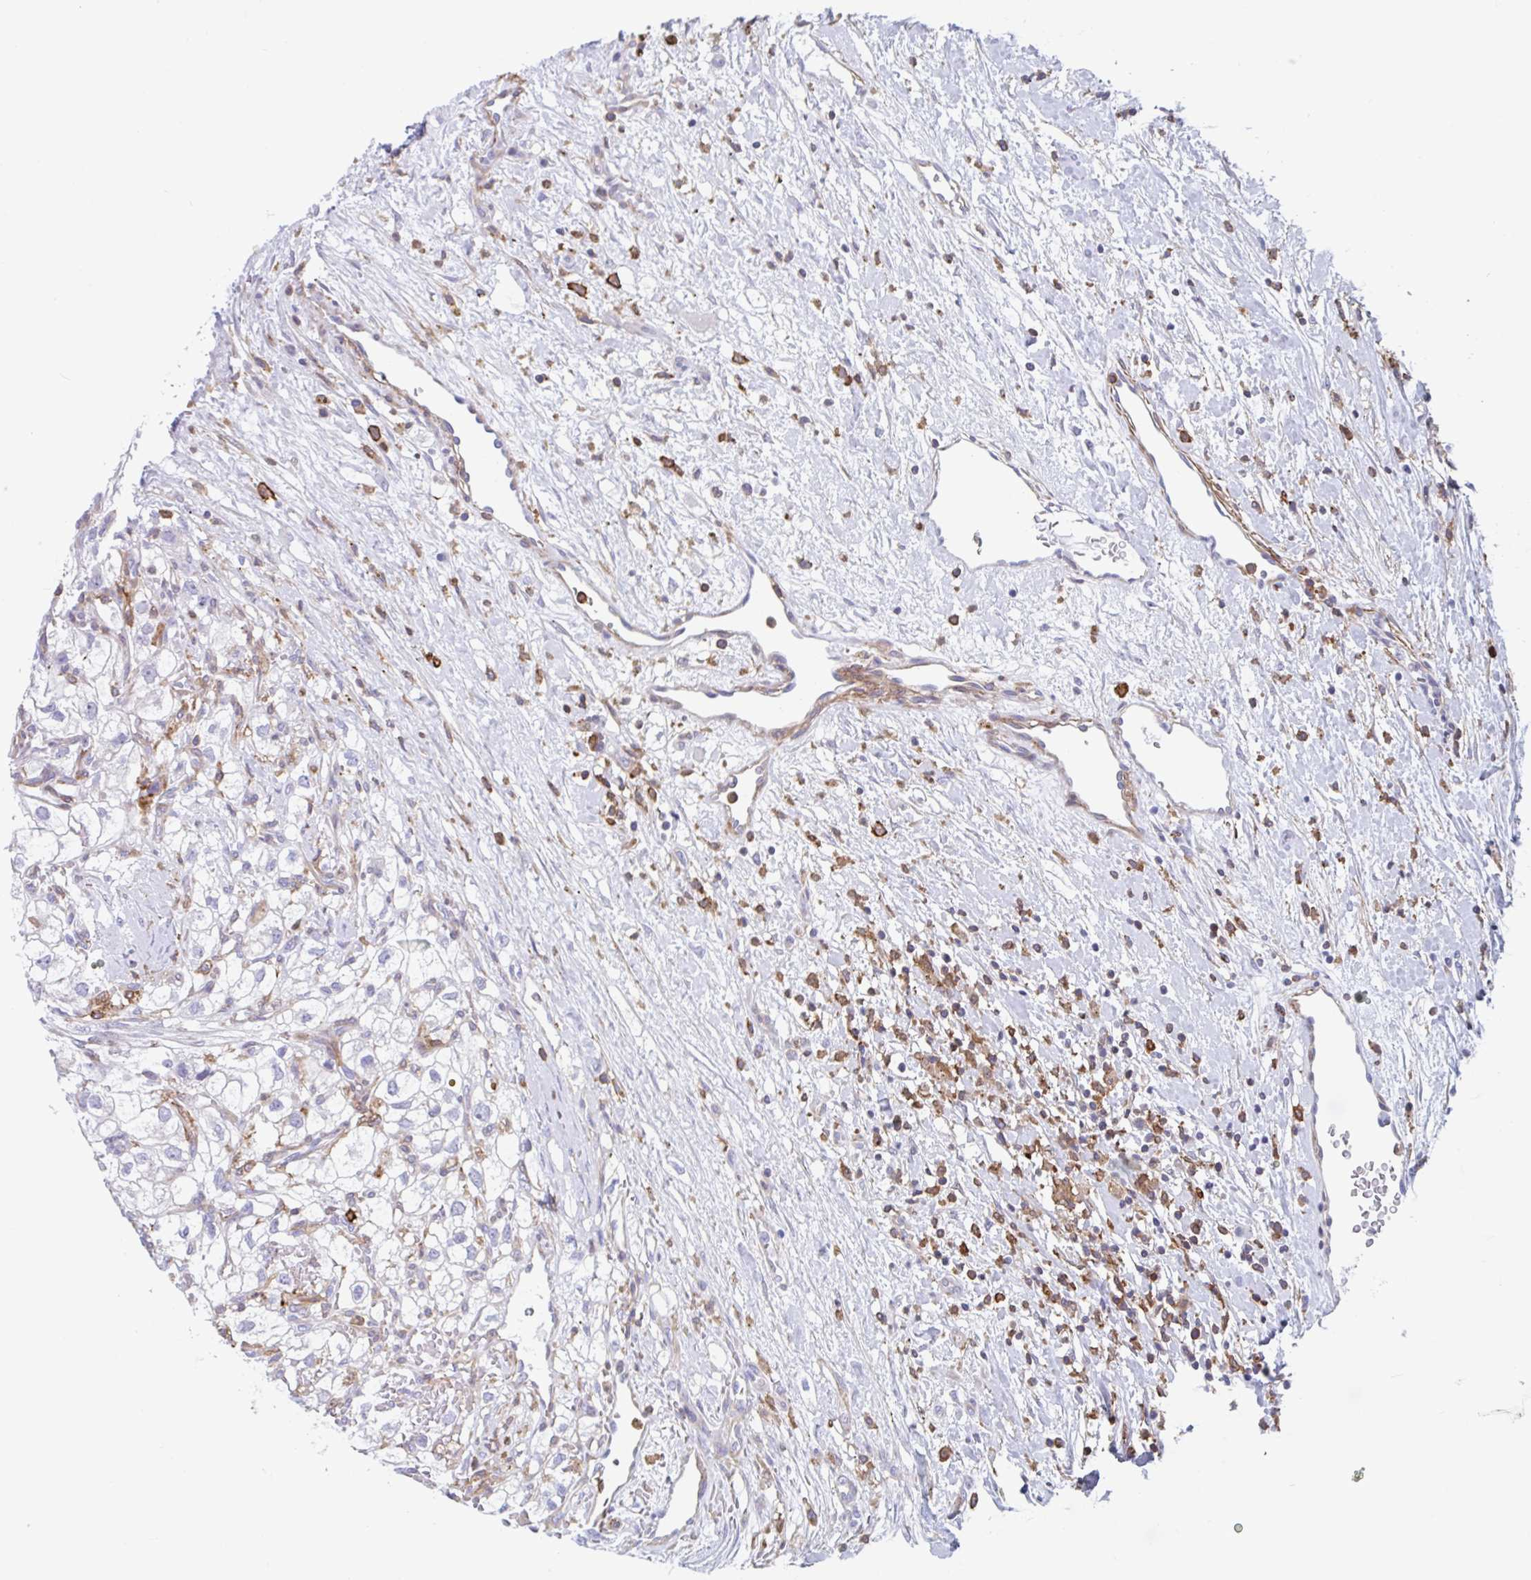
{"staining": {"intensity": "negative", "quantity": "none", "location": "none"}, "tissue": "renal cancer", "cell_type": "Tumor cells", "image_type": "cancer", "snomed": [{"axis": "morphology", "description": "Adenocarcinoma, NOS"}, {"axis": "topography", "description": "Kidney"}], "caption": "This is an immunohistochemistry (IHC) micrograph of renal cancer (adenocarcinoma). There is no expression in tumor cells.", "gene": "EFHD1", "patient": {"sex": "male", "age": 59}}